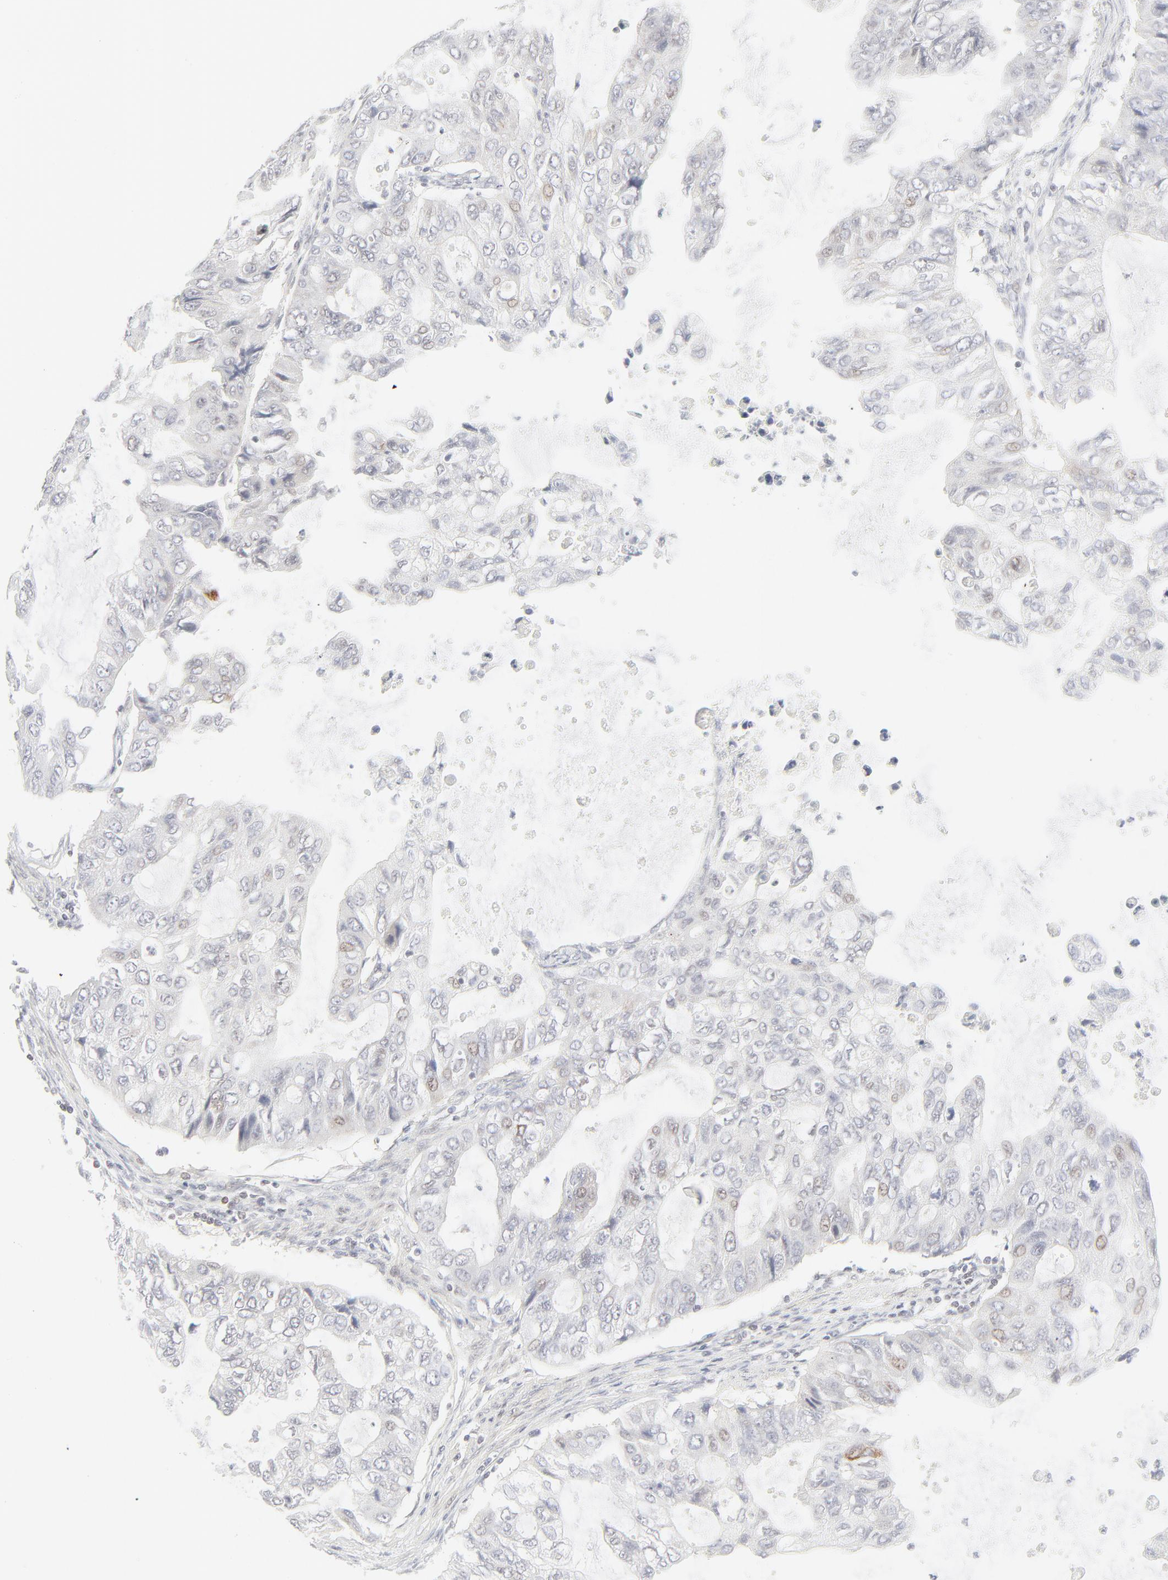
{"staining": {"intensity": "weak", "quantity": "<25%", "location": "nuclear"}, "tissue": "stomach cancer", "cell_type": "Tumor cells", "image_type": "cancer", "snomed": [{"axis": "morphology", "description": "Adenocarcinoma, NOS"}, {"axis": "topography", "description": "Stomach, upper"}], "caption": "High power microscopy photomicrograph of an immunohistochemistry micrograph of stomach adenocarcinoma, revealing no significant staining in tumor cells. (Stains: DAB IHC with hematoxylin counter stain, Microscopy: brightfield microscopy at high magnification).", "gene": "PRKCB", "patient": {"sex": "female", "age": 52}}